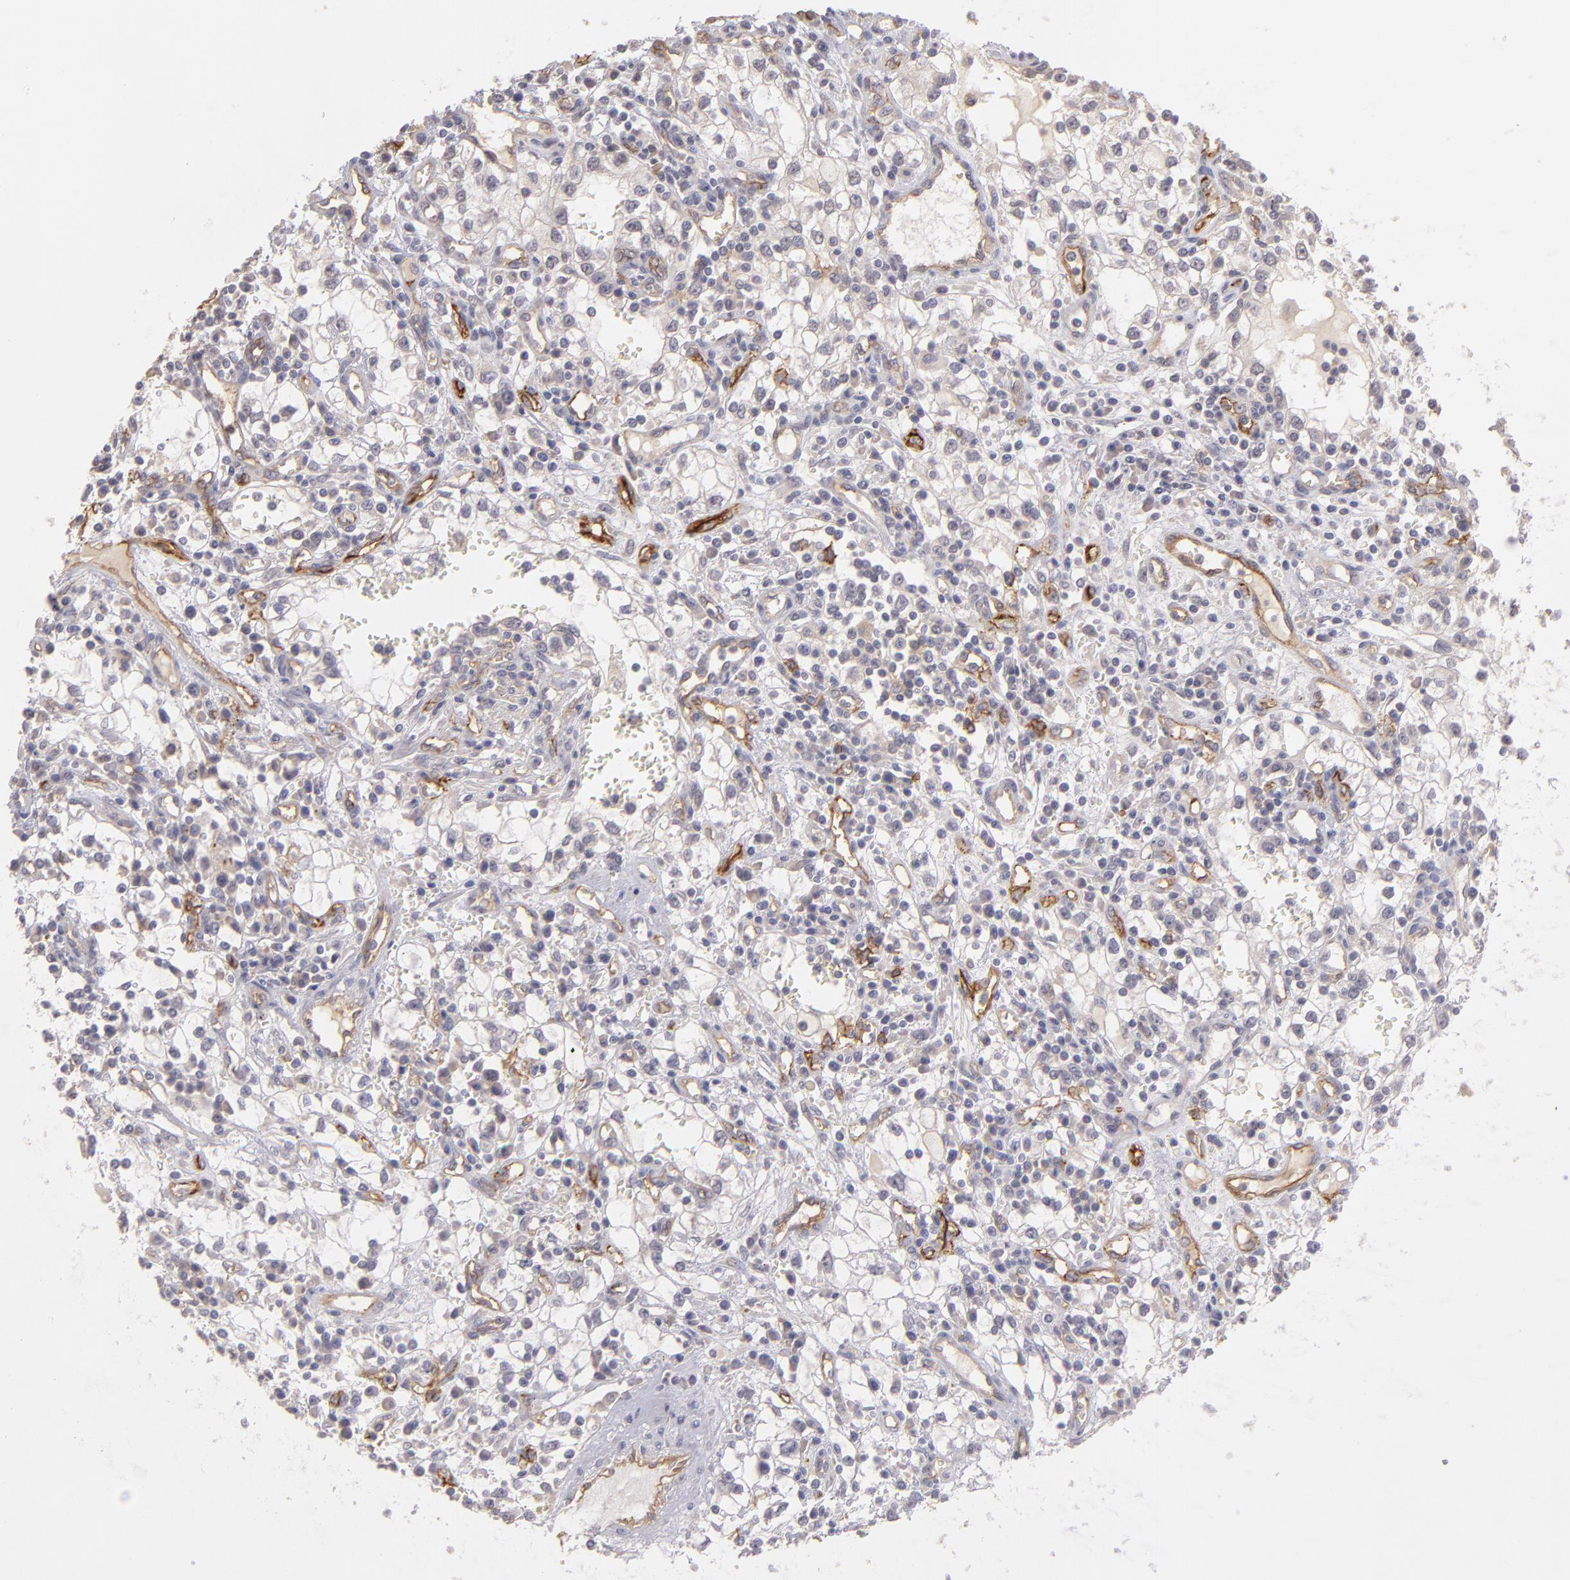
{"staining": {"intensity": "negative", "quantity": "none", "location": "none"}, "tissue": "renal cancer", "cell_type": "Tumor cells", "image_type": "cancer", "snomed": [{"axis": "morphology", "description": "Adenocarcinoma, NOS"}, {"axis": "topography", "description": "Kidney"}], "caption": "IHC of human renal adenocarcinoma exhibits no positivity in tumor cells. (DAB IHC with hematoxylin counter stain).", "gene": "THBD", "patient": {"sex": "male", "age": 82}}